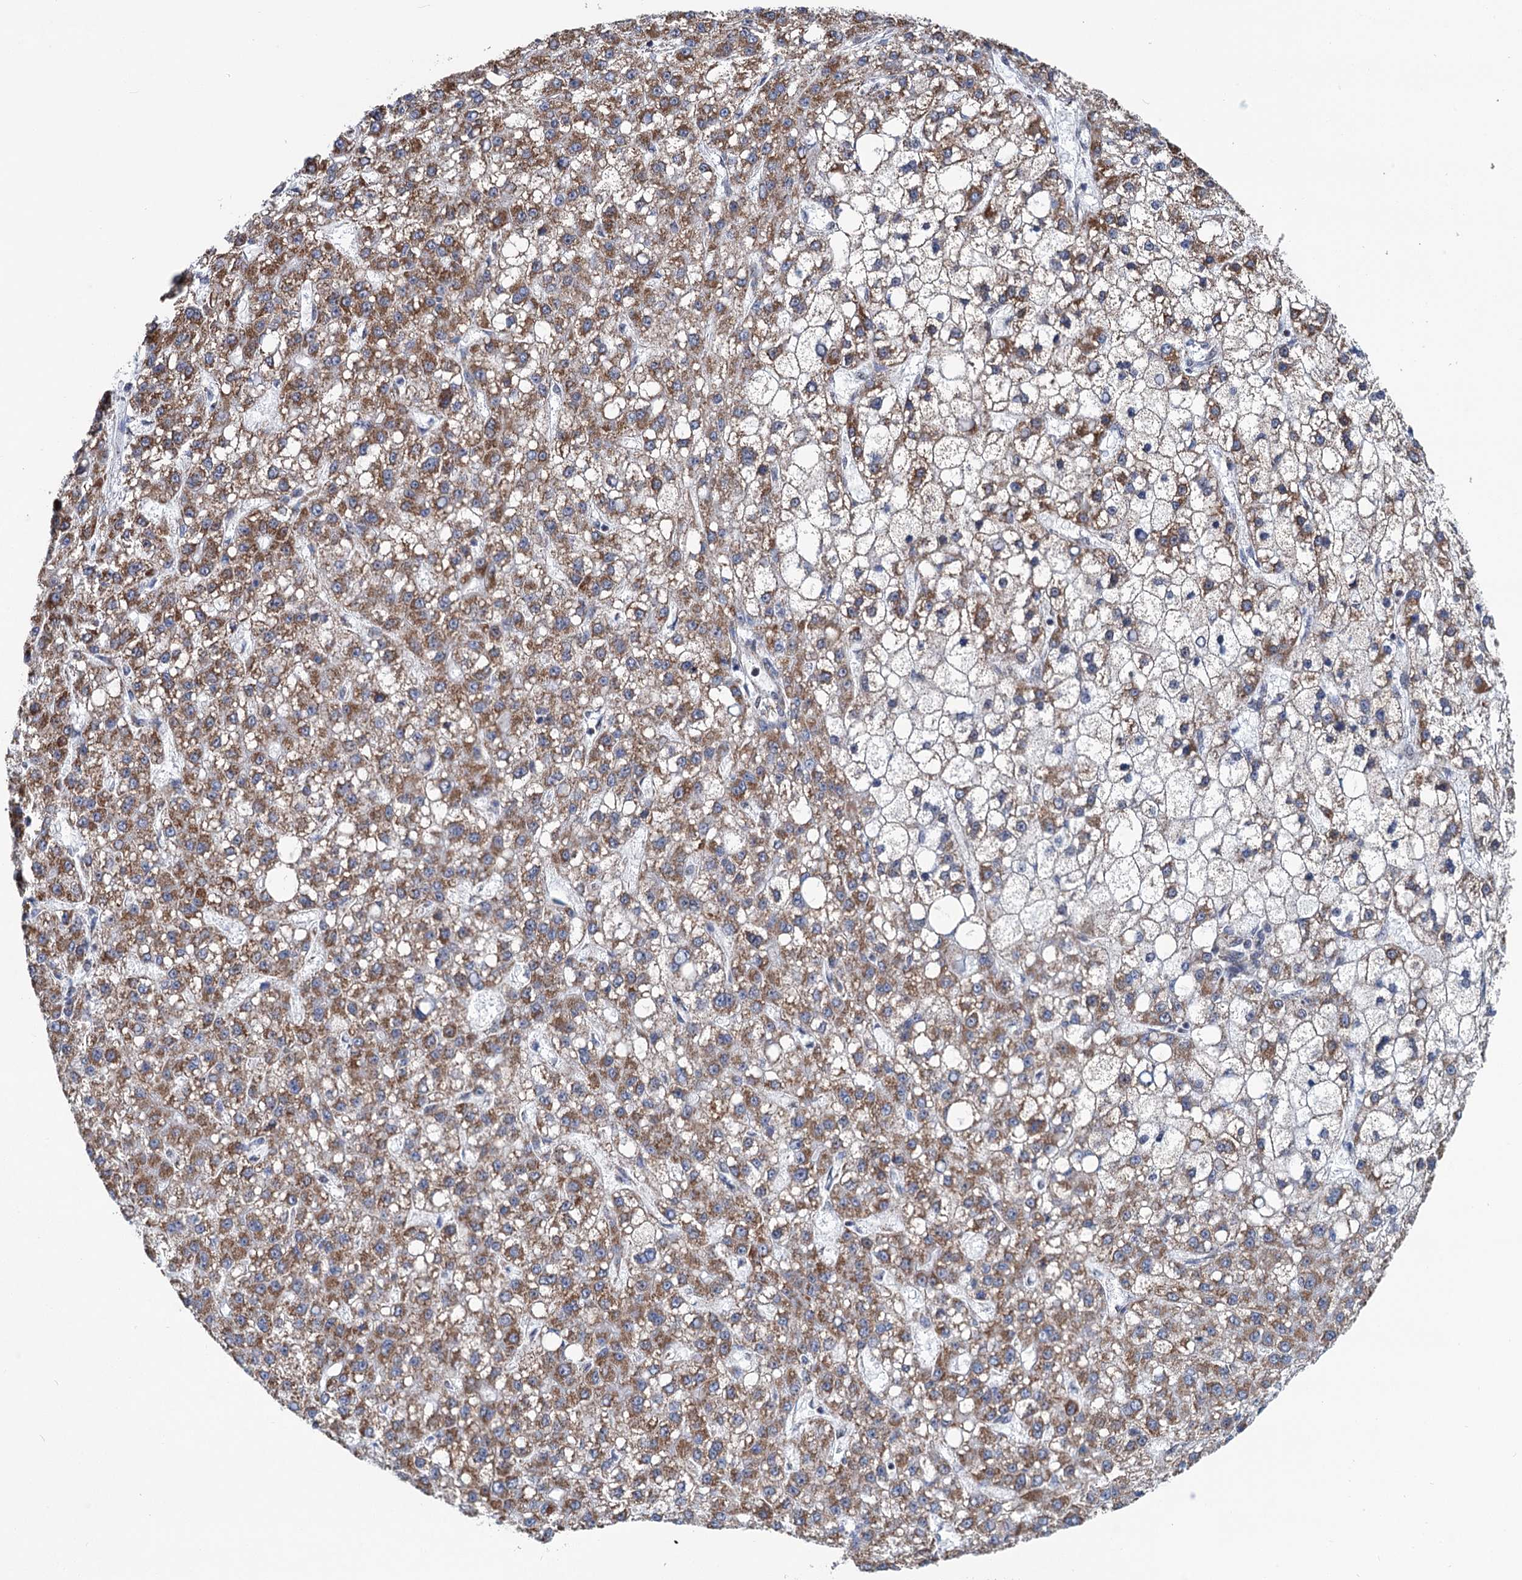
{"staining": {"intensity": "moderate", "quantity": ">75%", "location": "cytoplasmic/membranous"}, "tissue": "liver cancer", "cell_type": "Tumor cells", "image_type": "cancer", "snomed": [{"axis": "morphology", "description": "Carcinoma, Hepatocellular, NOS"}, {"axis": "topography", "description": "Liver"}], "caption": "Liver cancer (hepatocellular carcinoma) was stained to show a protein in brown. There is medium levels of moderate cytoplasmic/membranous staining in about >75% of tumor cells.", "gene": "MORN3", "patient": {"sex": "male", "age": 67}}